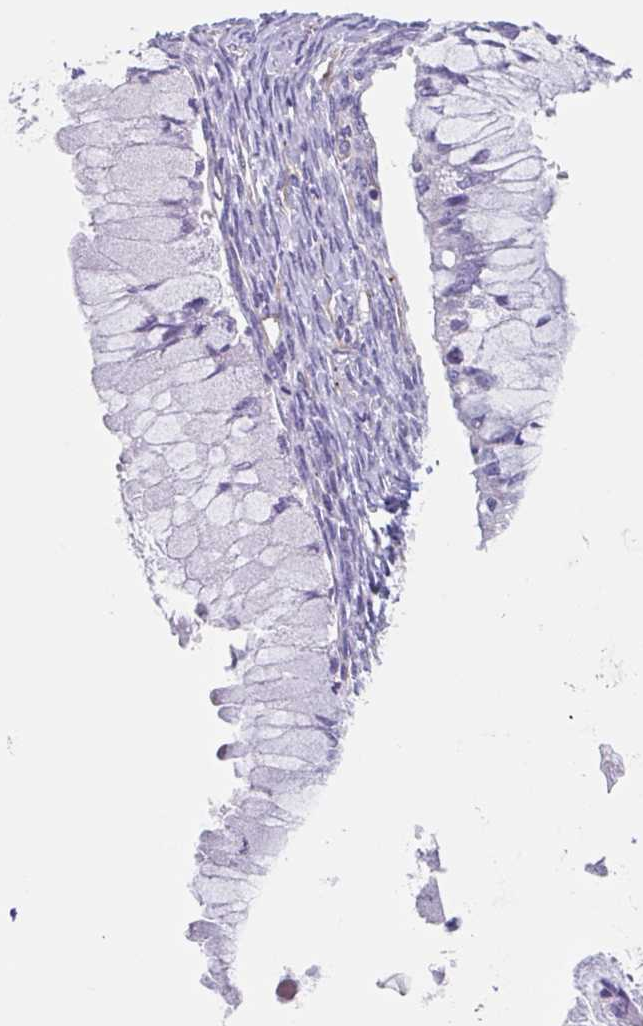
{"staining": {"intensity": "negative", "quantity": "none", "location": "none"}, "tissue": "ovarian cancer", "cell_type": "Tumor cells", "image_type": "cancer", "snomed": [{"axis": "morphology", "description": "Cystadenocarcinoma, mucinous, NOS"}, {"axis": "topography", "description": "Ovary"}], "caption": "Immunohistochemistry of ovarian cancer (mucinous cystadenocarcinoma) shows no positivity in tumor cells. (Stains: DAB (3,3'-diaminobenzidine) IHC with hematoxylin counter stain, Microscopy: brightfield microscopy at high magnification).", "gene": "EHD4", "patient": {"sex": "female", "age": 34}}